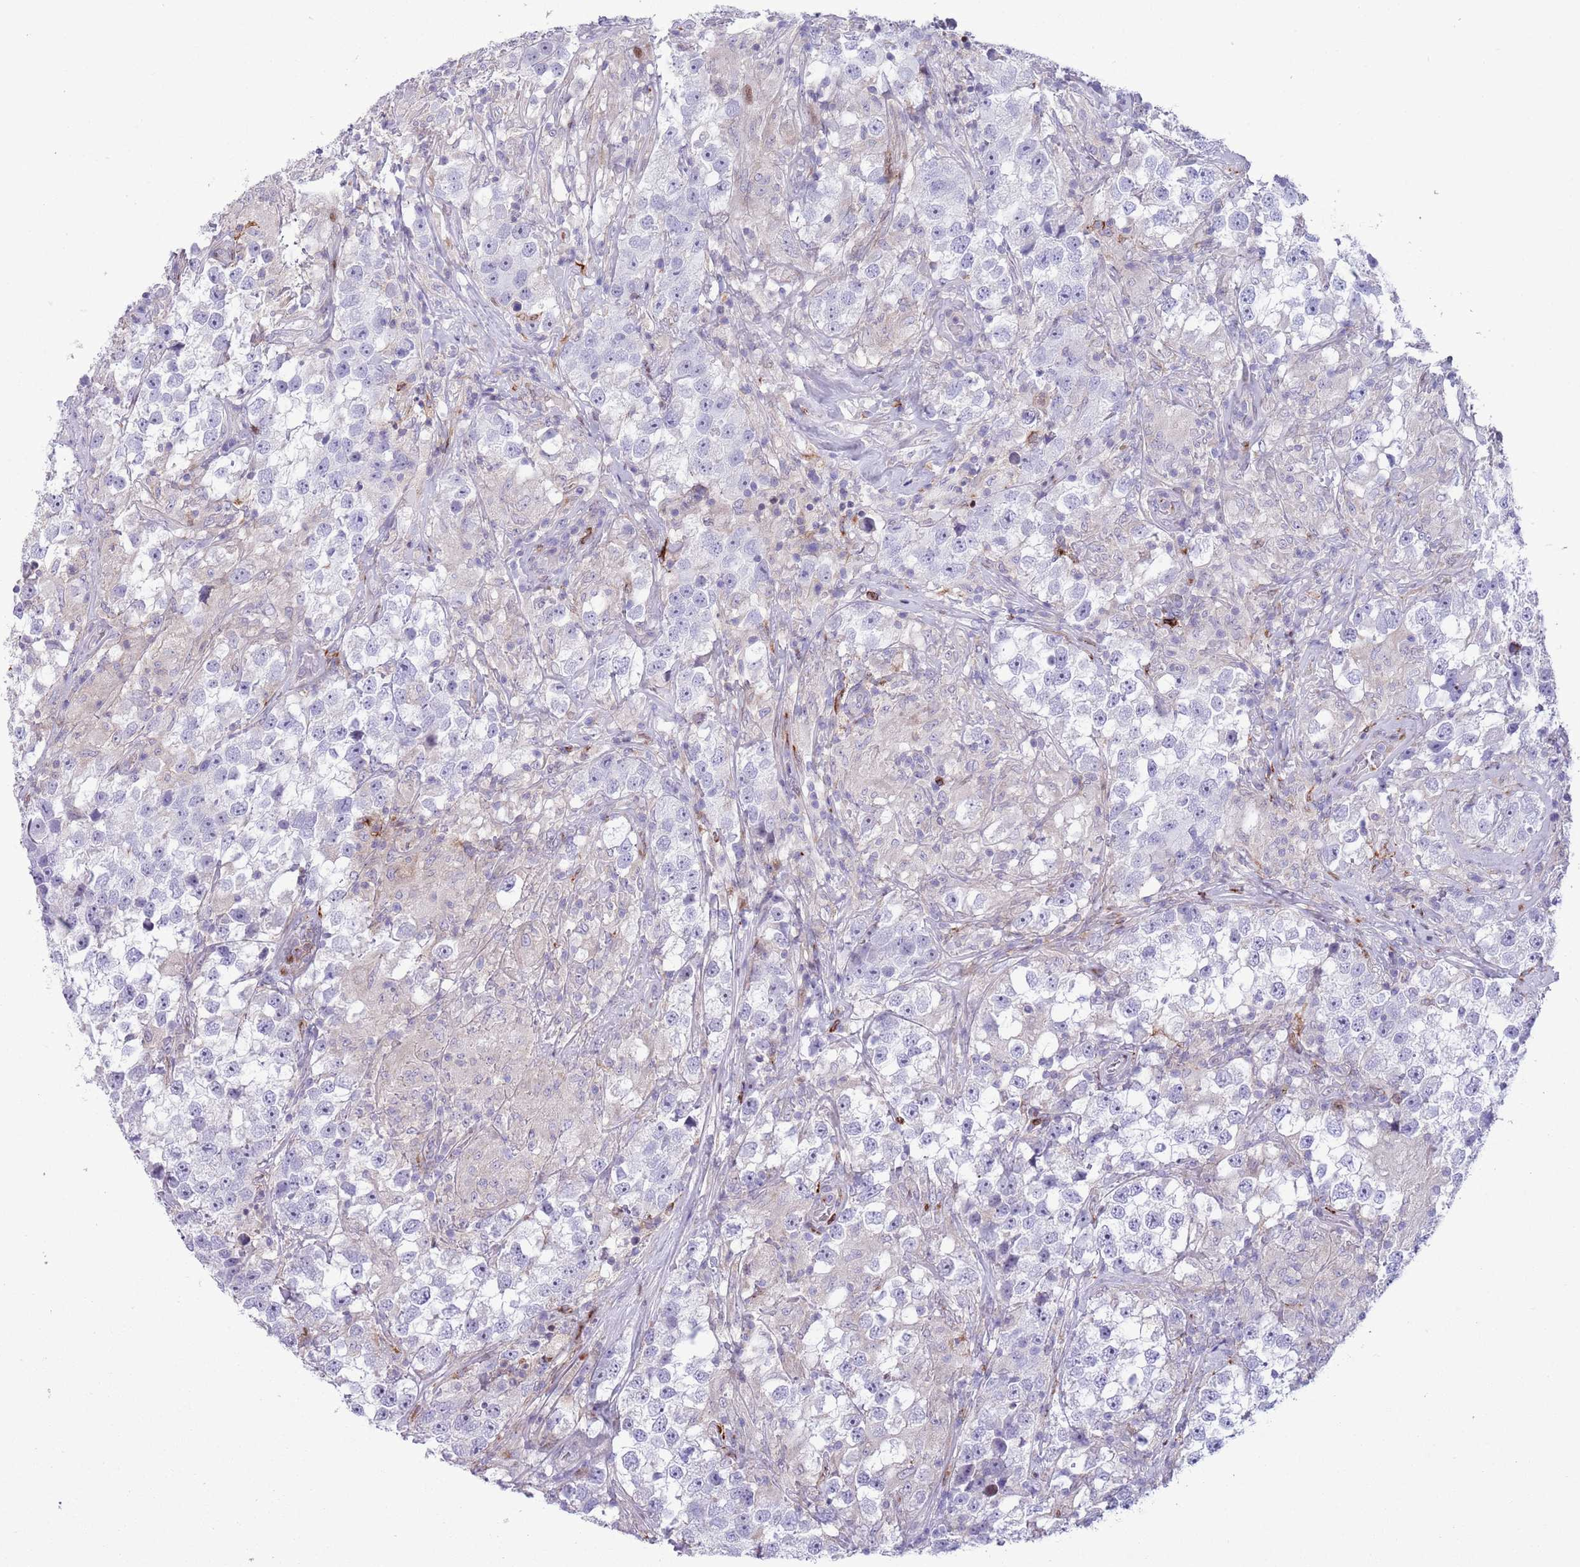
{"staining": {"intensity": "negative", "quantity": "none", "location": "none"}, "tissue": "testis cancer", "cell_type": "Tumor cells", "image_type": "cancer", "snomed": [{"axis": "morphology", "description": "Seminoma, NOS"}, {"axis": "topography", "description": "Testis"}], "caption": "Immunohistochemistry (IHC) image of human testis cancer (seminoma) stained for a protein (brown), which reveals no expression in tumor cells.", "gene": "ANO8", "patient": {"sex": "male", "age": 46}}